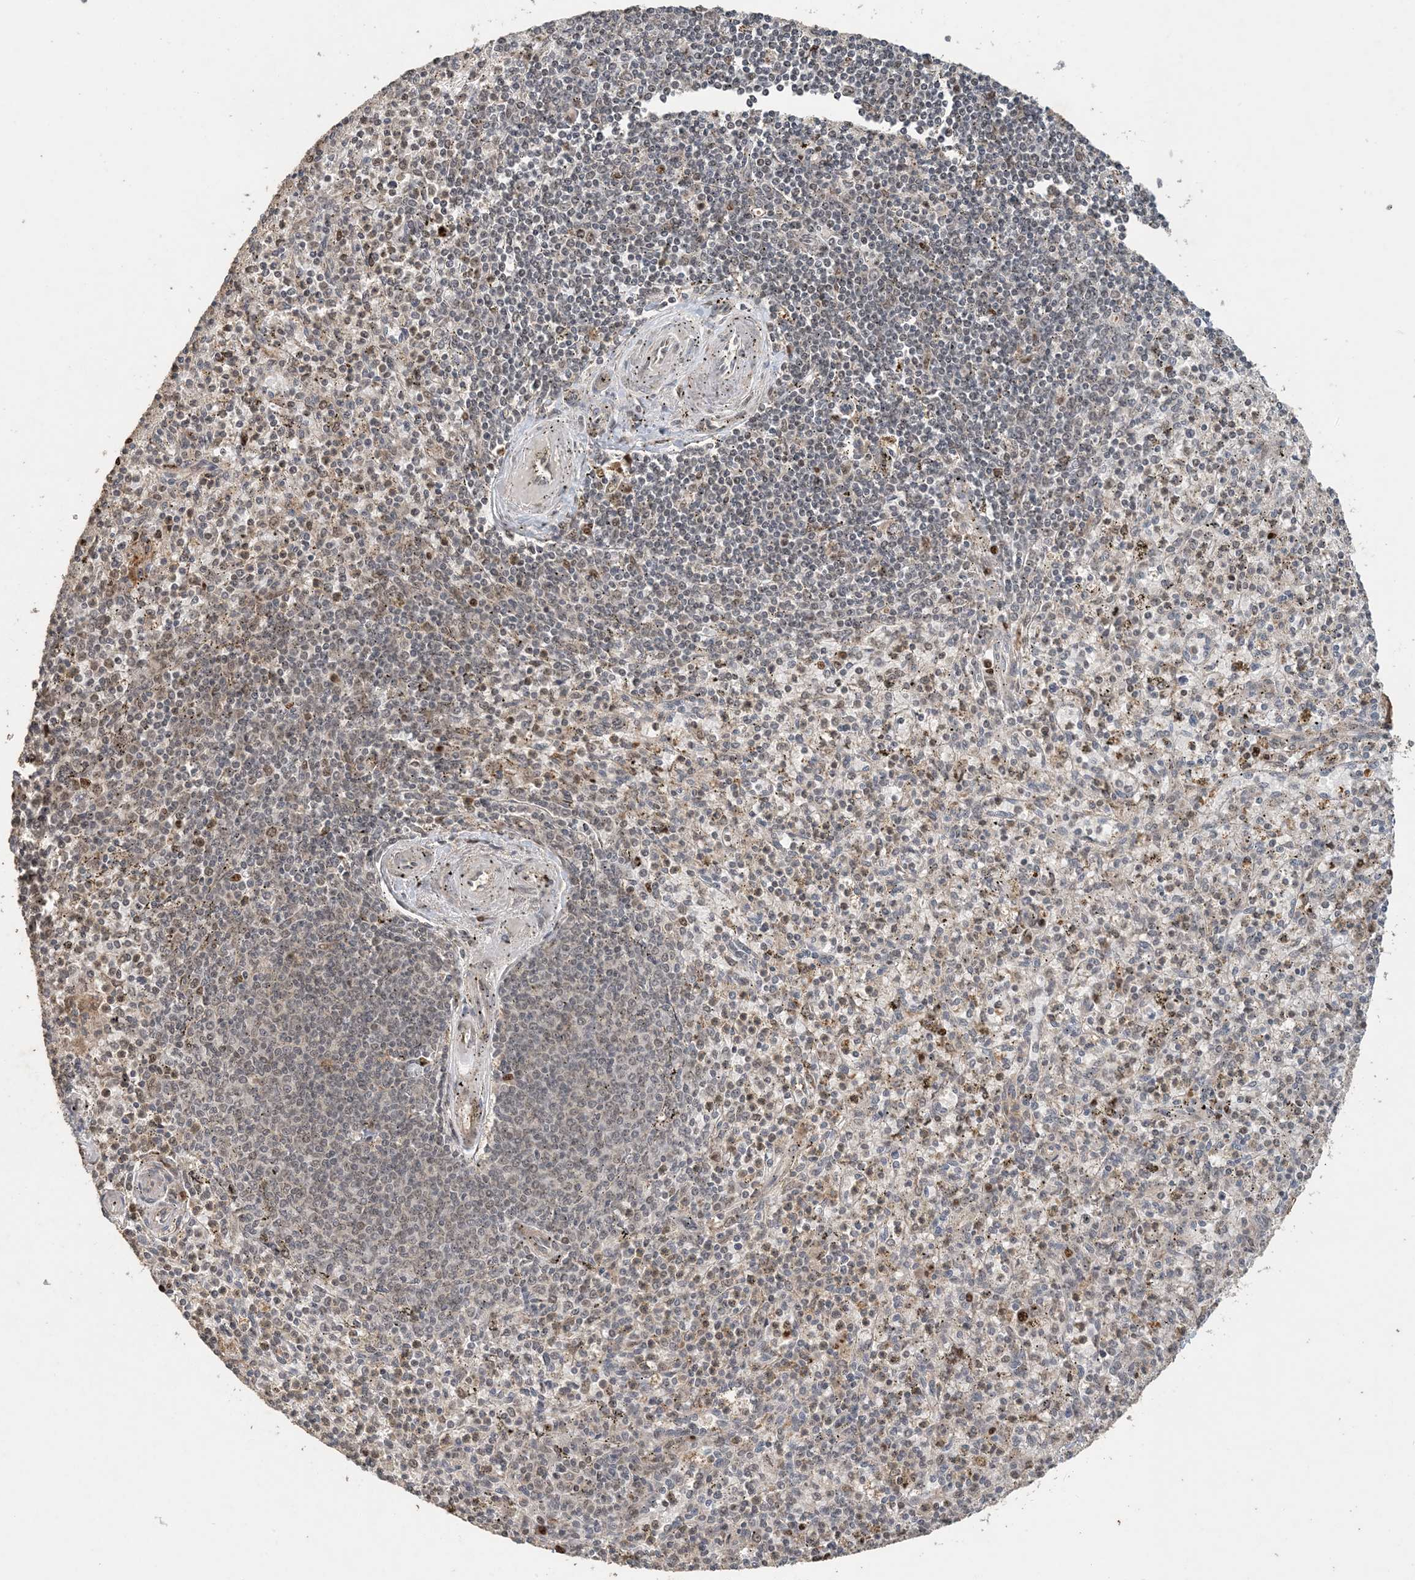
{"staining": {"intensity": "moderate", "quantity": "25%-75%", "location": "nuclear"}, "tissue": "spleen", "cell_type": "Cells in red pulp", "image_type": "normal", "snomed": [{"axis": "morphology", "description": "Normal tissue, NOS"}, {"axis": "topography", "description": "Spleen"}], "caption": "A micrograph showing moderate nuclear positivity in about 25%-75% of cells in red pulp in unremarkable spleen, as visualized by brown immunohistochemical staining.", "gene": "ATP13A2", "patient": {"sex": "male", "age": 72}}